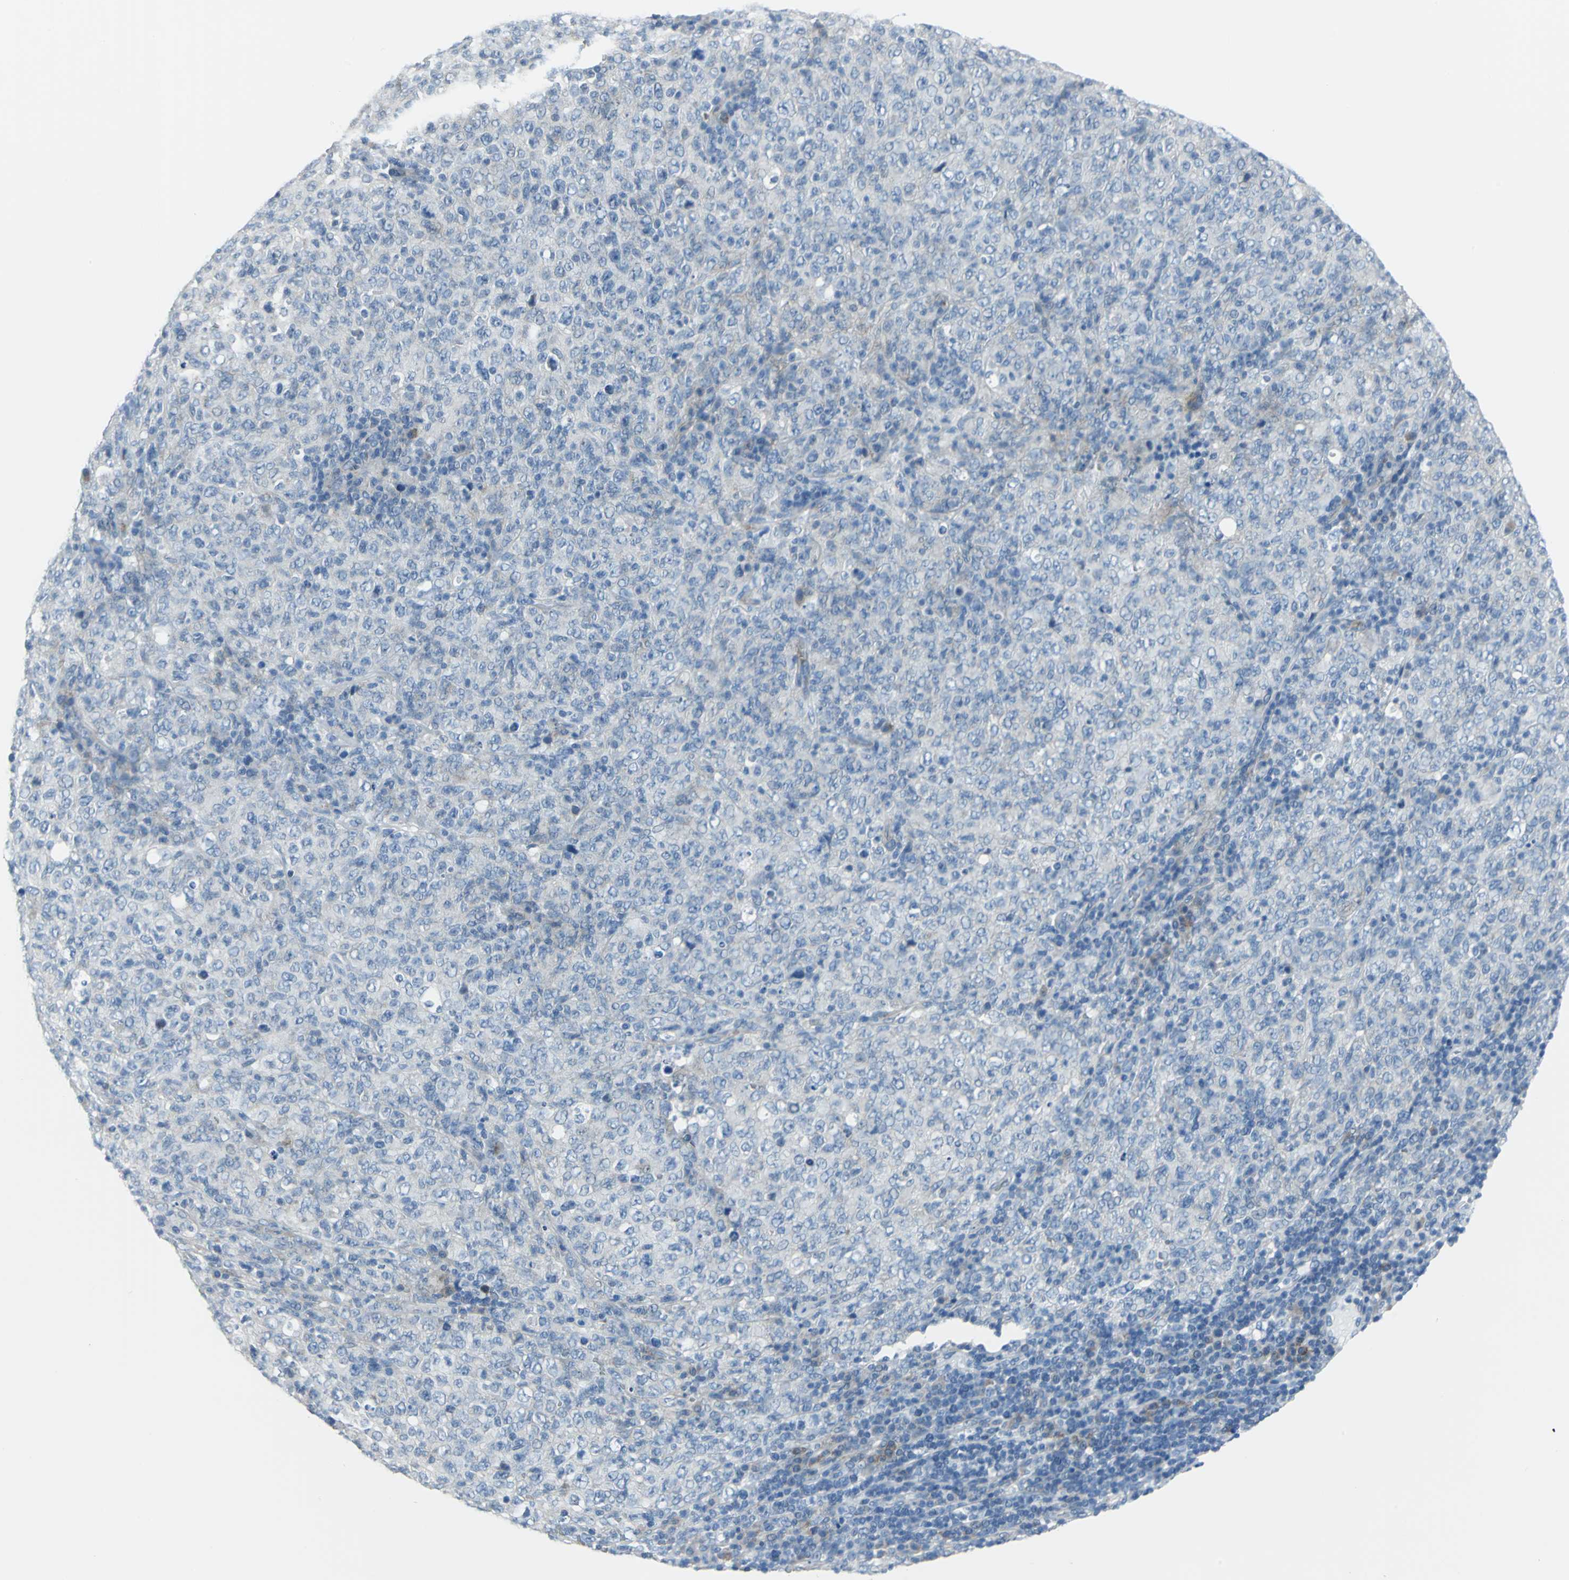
{"staining": {"intensity": "negative", "quantity": "none", "location": "none"}, "tissue": "lymphoma", "cell_type": "Tumor cells", "image_type": "cancer", "snomed": [{"axis": "morphology", "description": "Malignant lymphoma, non-Hodgkin's type, High grade"}, {"axis": "topography", "description": "Tonsil"}], "caption": "A high-resolution histopathology image shows immunohistochemistry (IHC) staining of high-grade malignant lymphoma, non-Hodgkin's type, which reveals no significant positivity in tumor cells. (DAB (3,3'-diaminobenzidine) immunohistochemistry with hematoxylin counter stain).", "gene": "DNAI2", "patient": {"sex": "female", "age": 36}}